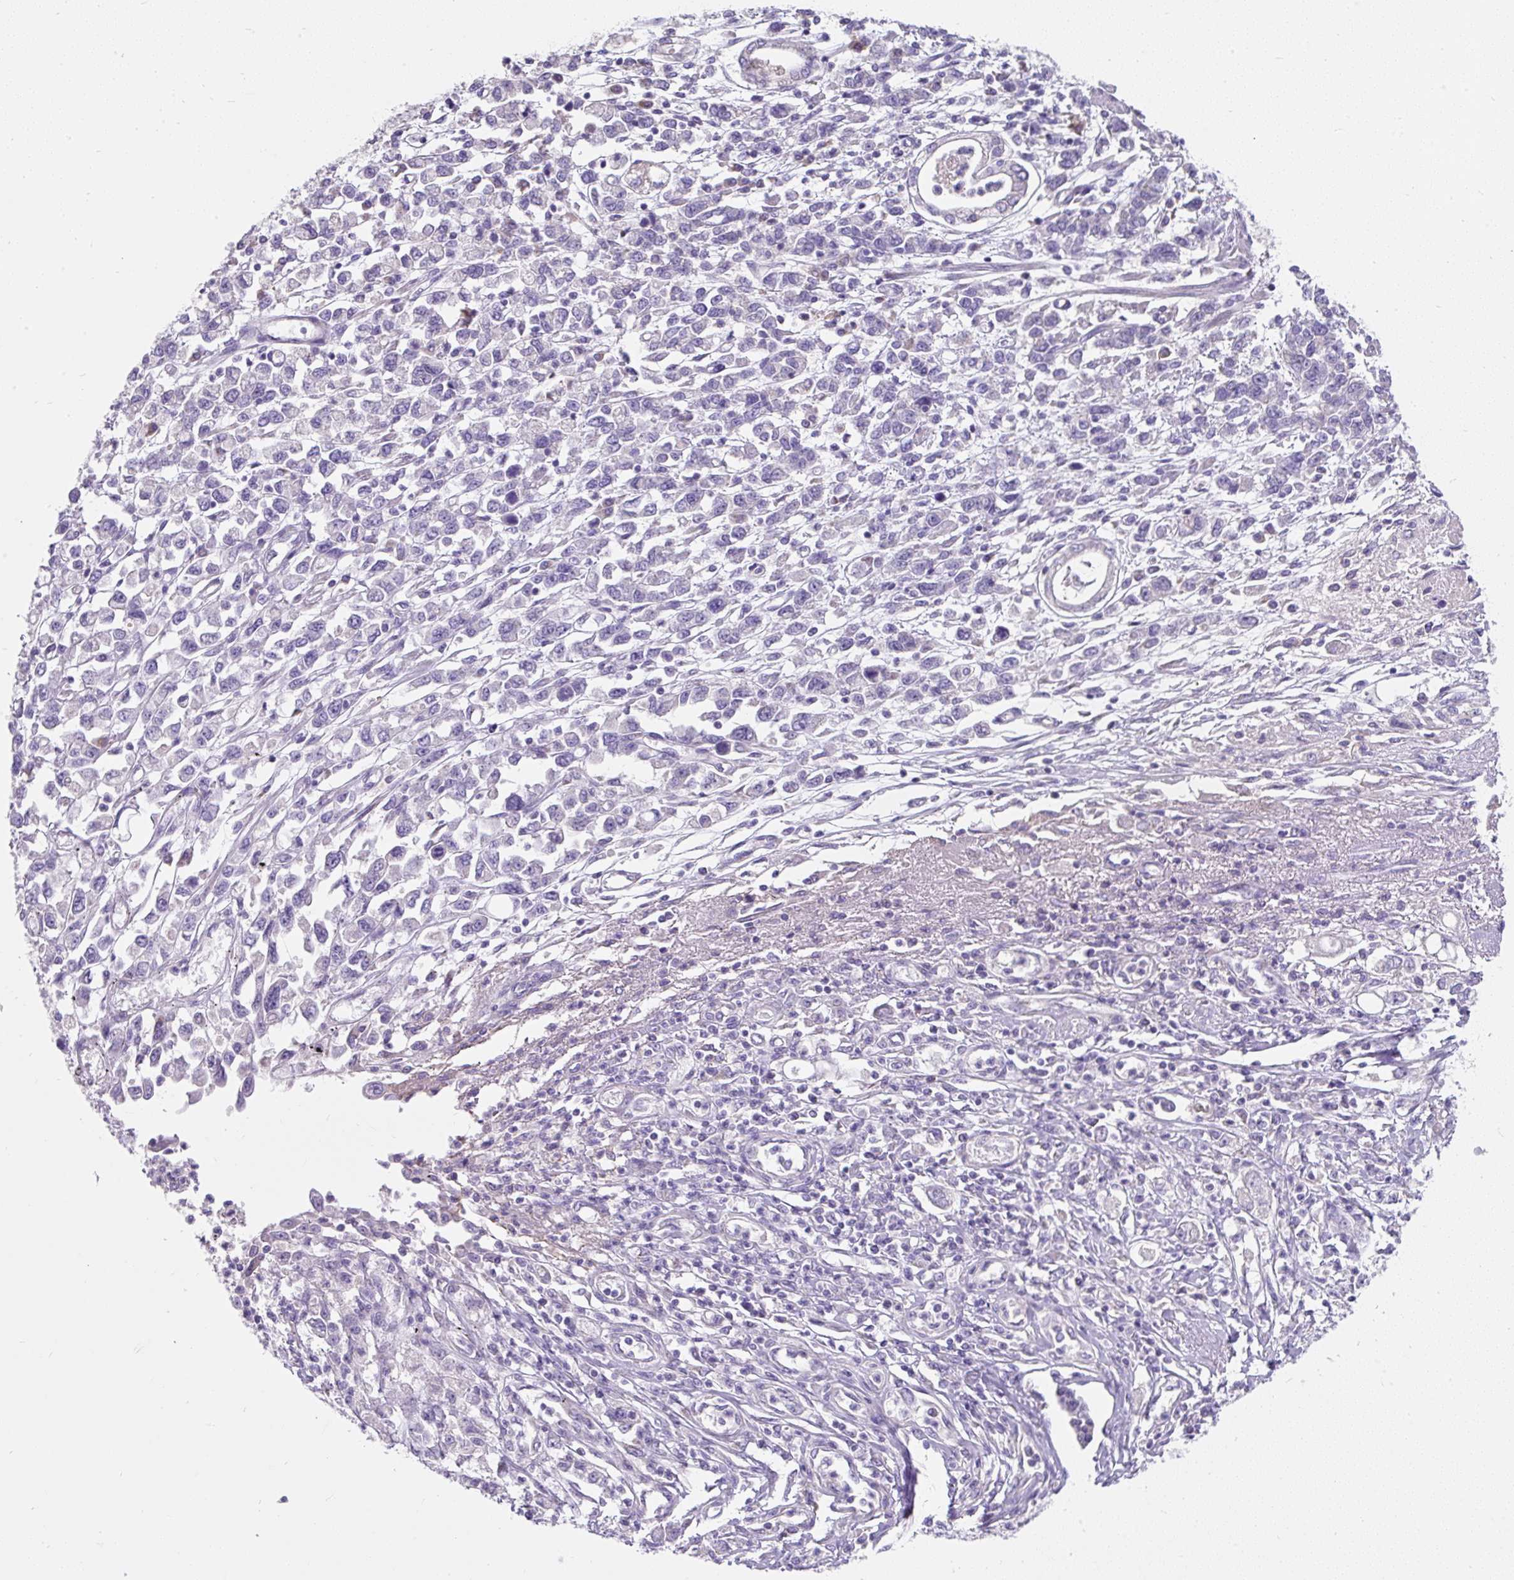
{"staining": {"intensity": "negative", "quantity": "none", "location": "none"}, "tissue": "stomach cancer", "cell_type": "Tumor cells", "image_type": "cancer", "snomed": [{"axis": "morphology", "description": "Adenocarcinoma, NOS"}, {"axis": "topography", "description": "Stomach"}], "caption": "Photomicrograph shows no significant protein positivity in tumor cells of stomach adenocarcinoma.", "gene": "SUSD5", "patient": {"sex": "female", "age": 76}}